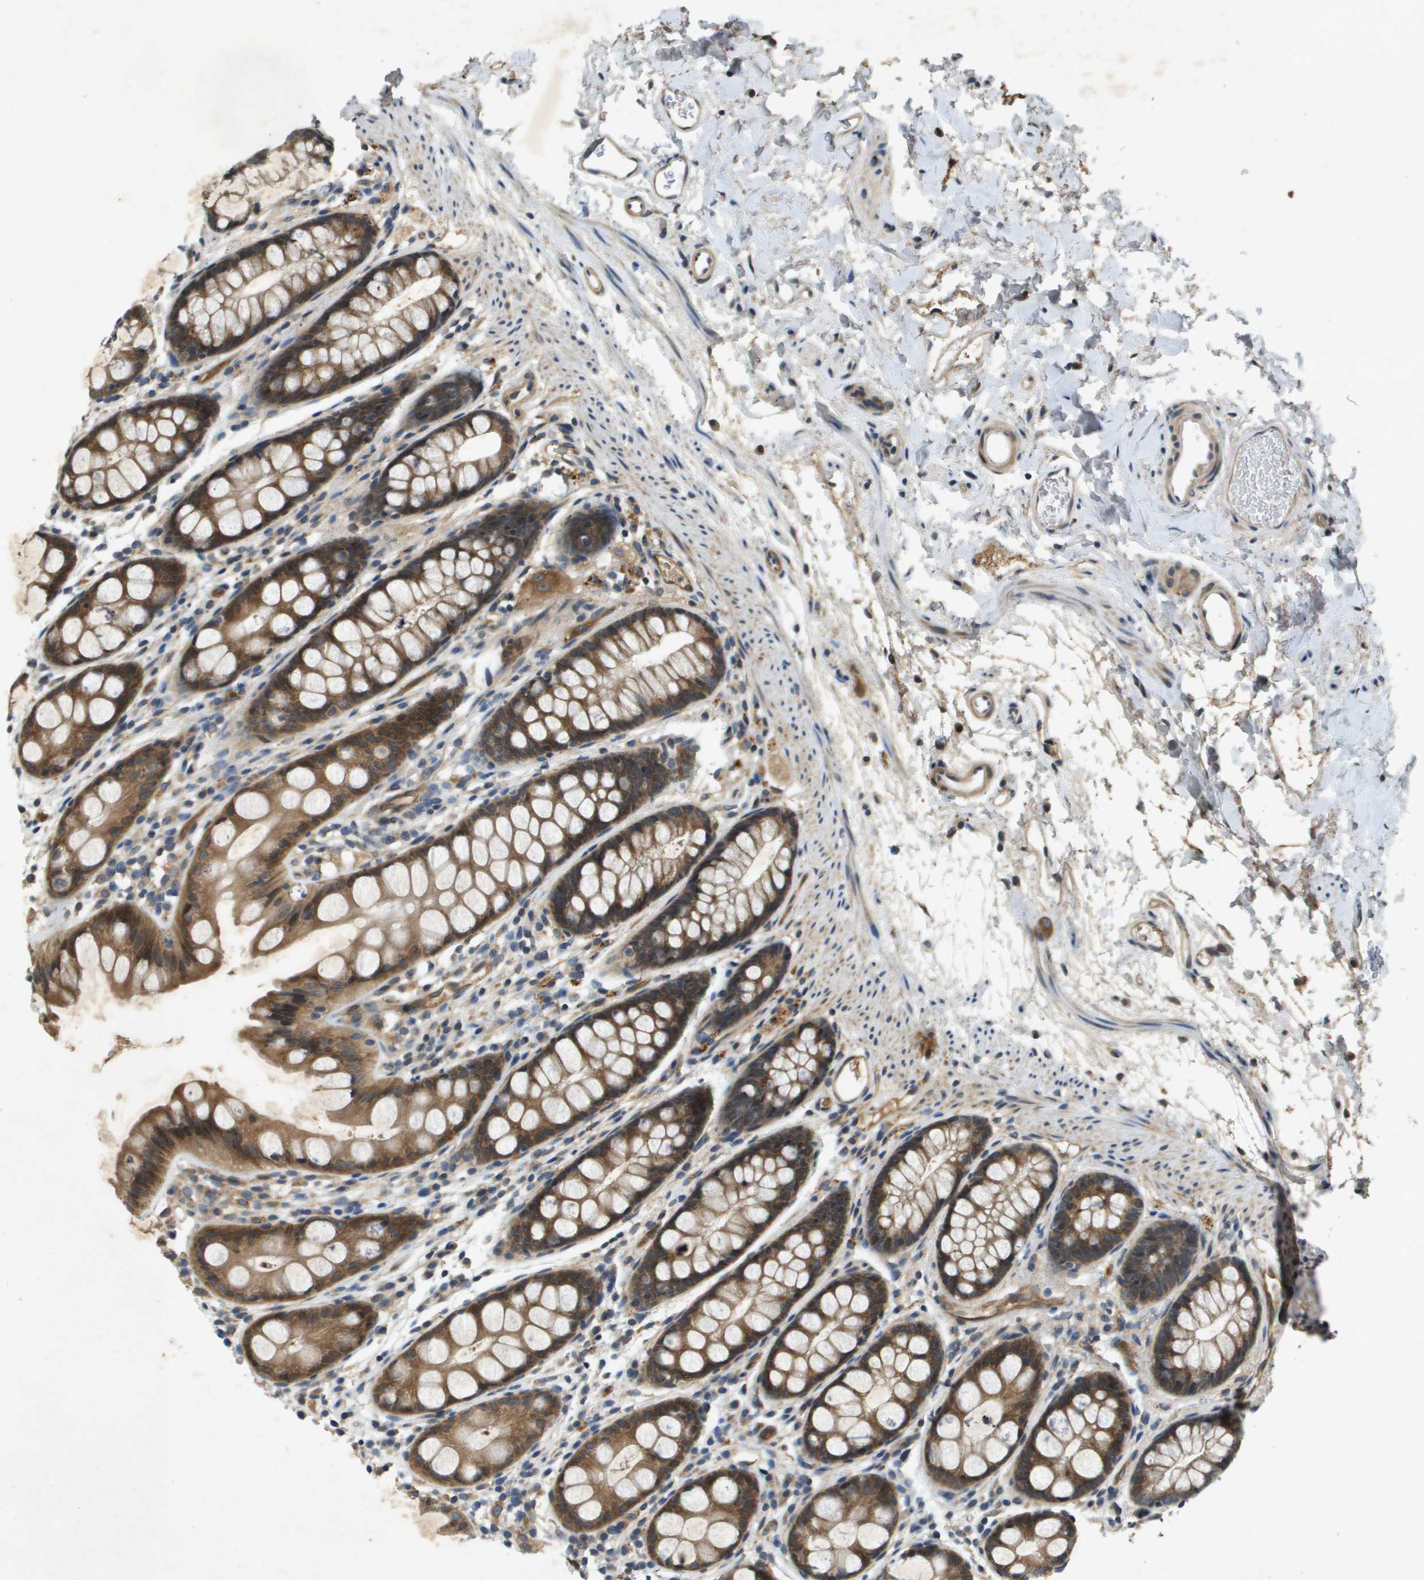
{"staining": {"intensity": "strong", "quantity": ">75%", "location": "cytoplasmic/membranous"}, "tissue": "rectum", "cell_type": "Glandular cells", "image_type": "normal", "snomed": [{"axis": "morphology", "description": "Normal tissue, NOS"}, {"axis": "topography", "description": "Rectum"}], "caption": "Immunohistochemical staining of benign human rectum exhibits strong cytoplasmic/membranous protein expression in about >75% of glandular cells. (IHC, brightfield microscopy, high magnification).", "gene": "PGAP3", "patient": {"sex": "female", "age": 65}}